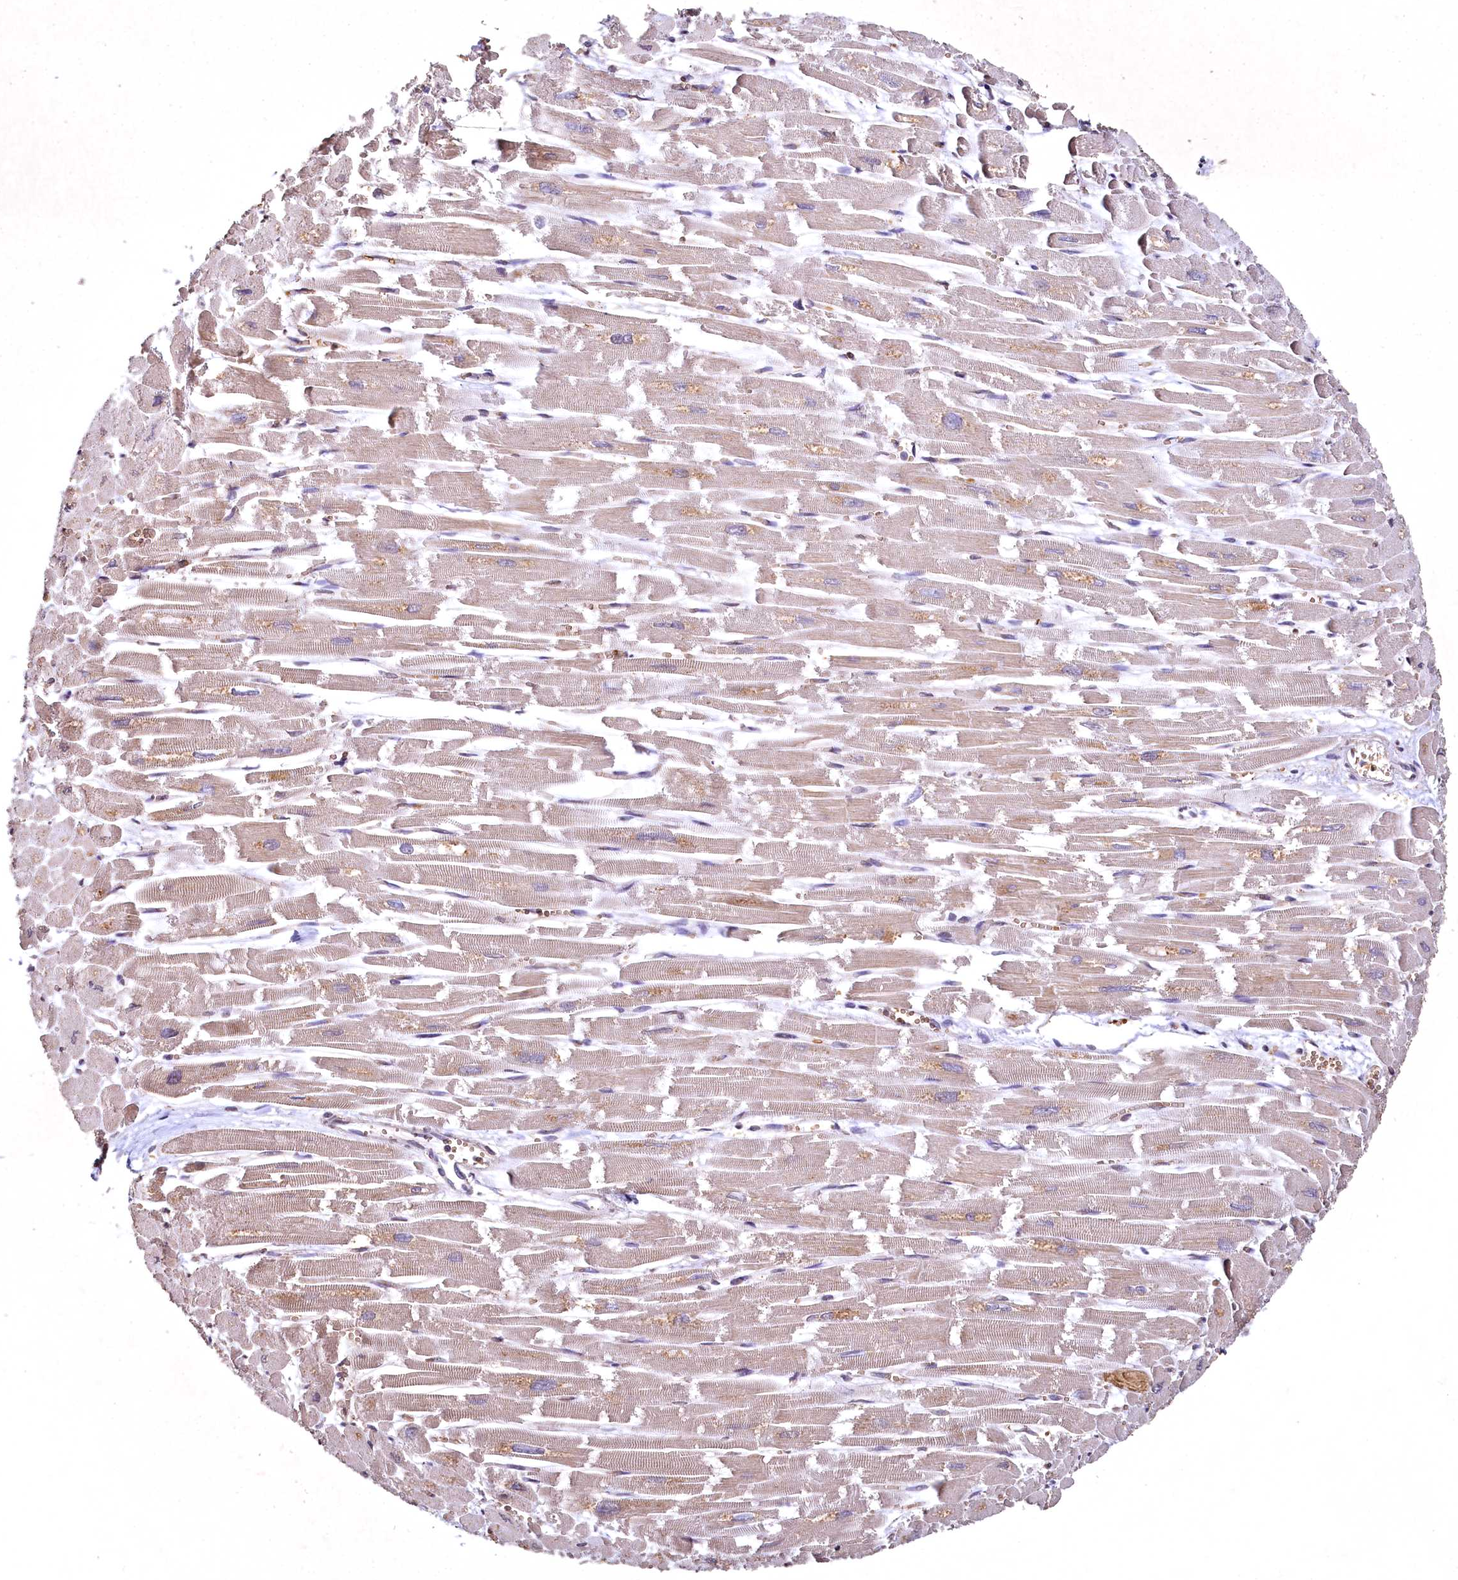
{"staining": {"intensity": "moderate", "quantity": ">75%", "location": "cytoplasmic/membranous"}, "tissue": "heart muscle", "cell_type": "Cardiomyocytes", "image_type": "normal", "snomed": [{"axis": "morphology", "description": "Normal tissue, NOS"}, {"axis": "topography", "description": "Heart"}], "caption": "Moderate cytoplasmic/membranous positivity for a protein is appreciated in about >75% of cardiomyocytes of benign heart muscle using IHC.", "gene": "SPTA1", "patient": {"sex": "male", "age": 54}}